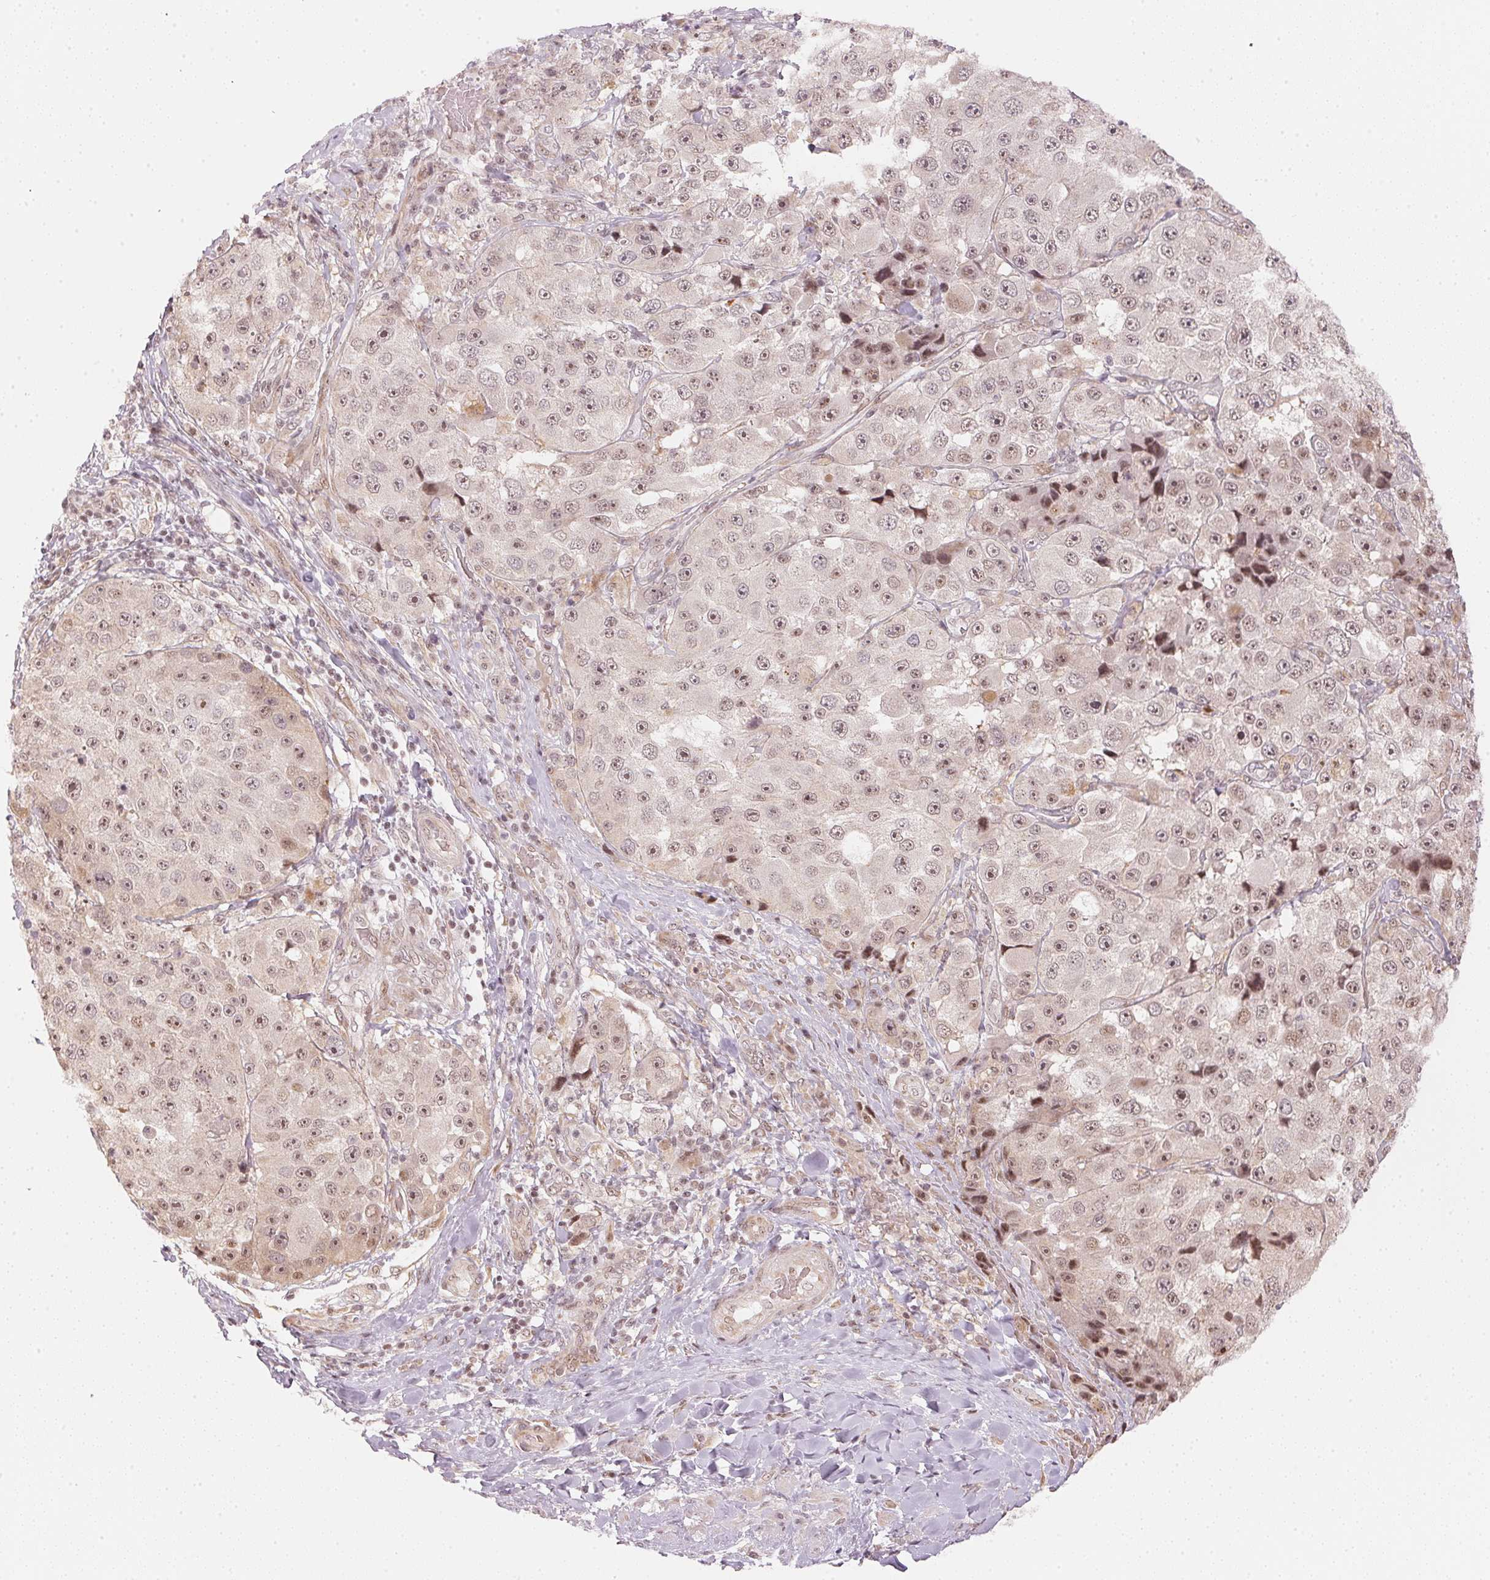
{"staining": {"intensity": "moderate", "quantity": "25%-75%", "location": "nuclear"}, "tissue": "melanoma", "cell_type": "Tumor cells", "image_type": "cancer", "snomed": [{"axis": "morphology", "description": "Malignant melanoma, Metastatic site"}, {"axis": "topography", "description": "Lymph node"}], "caption": "A high-resolution histopathology image shows IHC staining of malignant melanoma (metastatic site), which reveals moderate nuclear expression in approximately 25%-75% of tumor cells.", "gene": "KAT6A", "patient": {"sex": "male", "age": 62}}